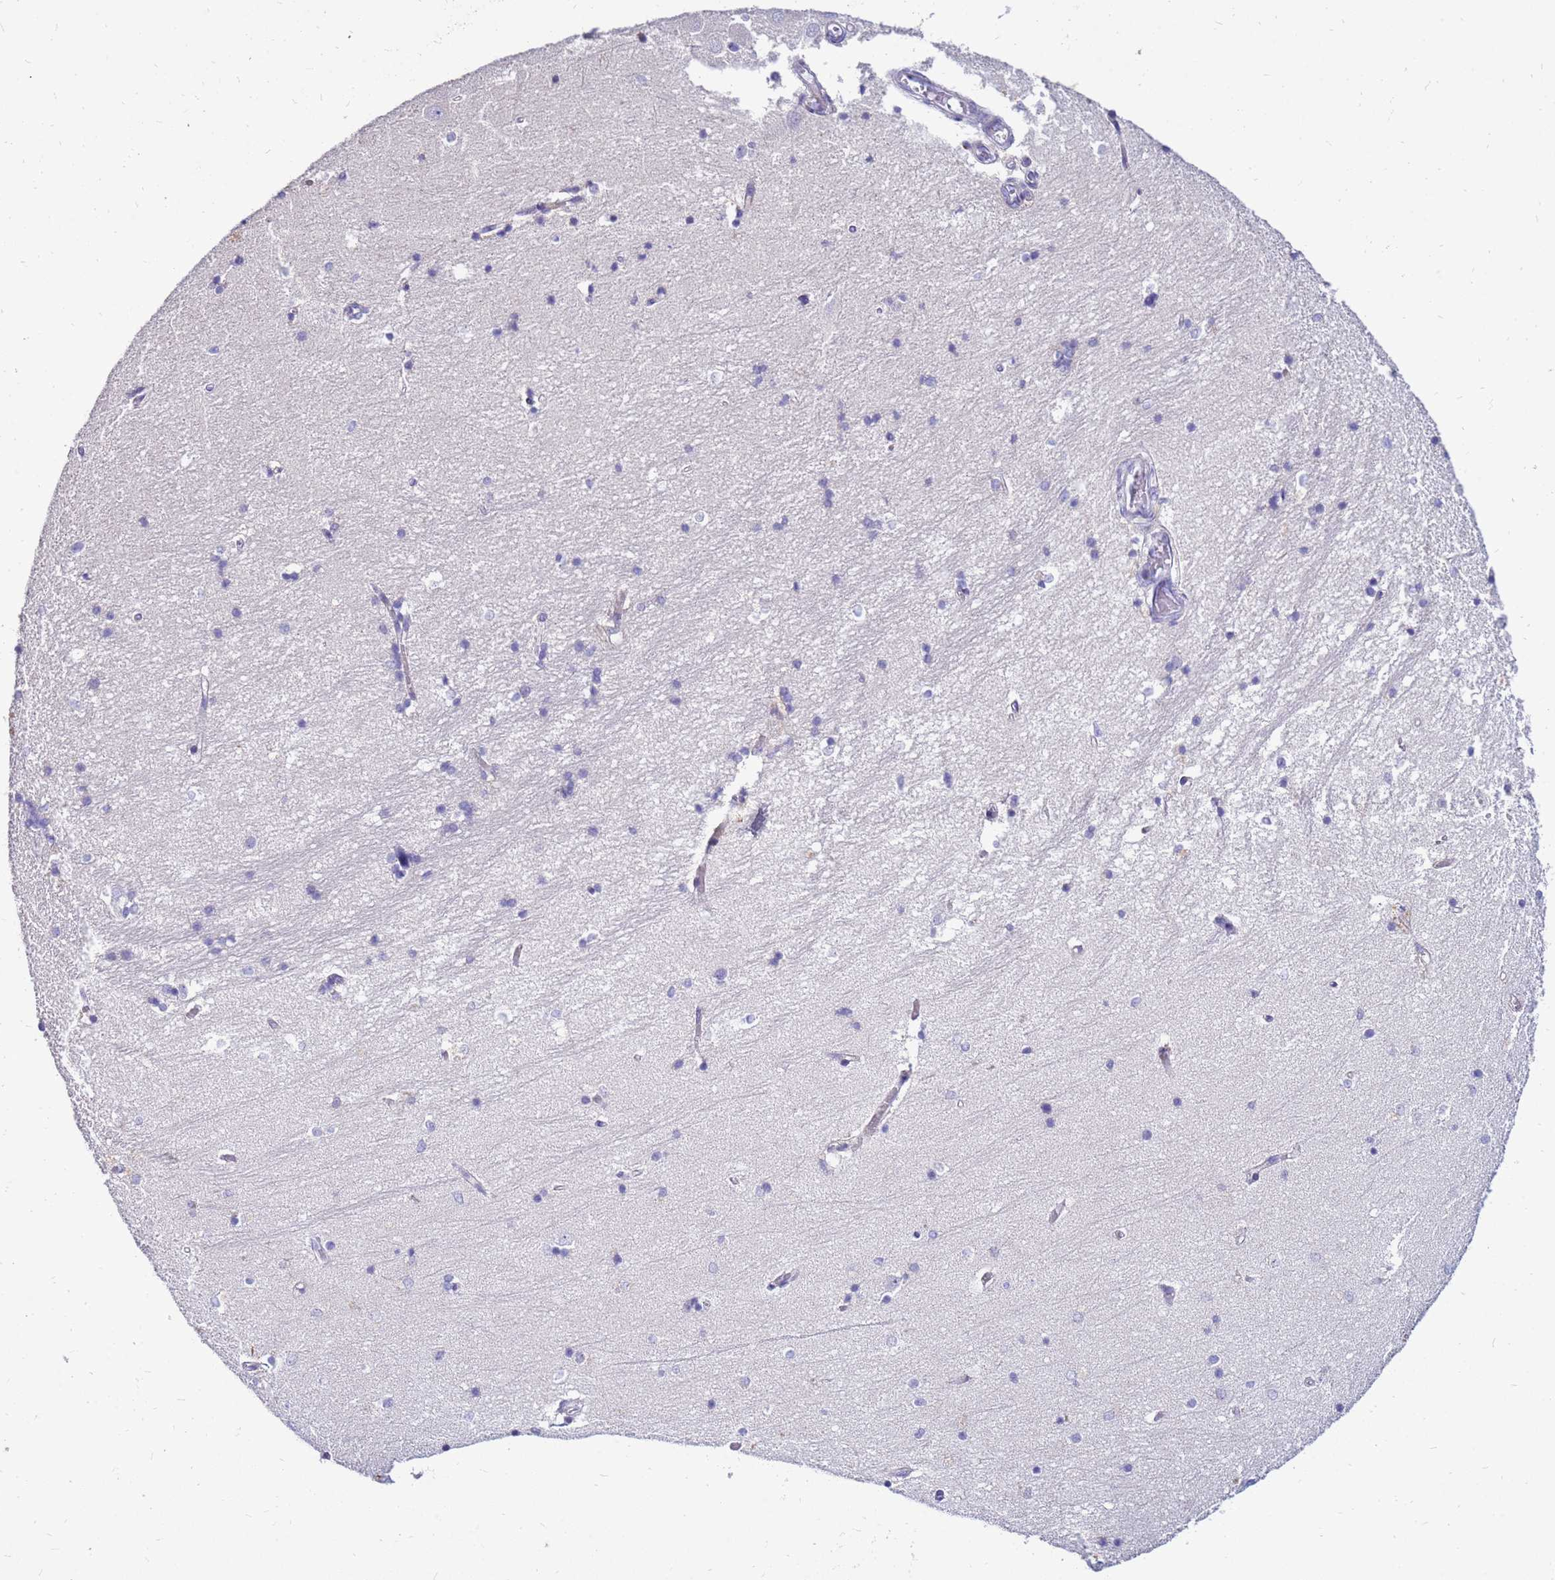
{"staining": {"intensity": "negative", "quantity": "none", "location": "none"}, "tissue": "hippocampus", "cell_type": "Glial cells", "image_type": "normal", "snomed": [{"axis": "morphology", "description": "Normal tissue, NOS"}, {"axis": "topography", "description": "Hippocampus"}], "caption": "This image is of benign hippocampus stained with IHC to label a protein in brown with the nuclei are counter-stained blue. There is no expression in glial cells. Nuclei are stained in blue.", "gene": "IGF1R", "patient": {"sex": "male", "age": 45}}